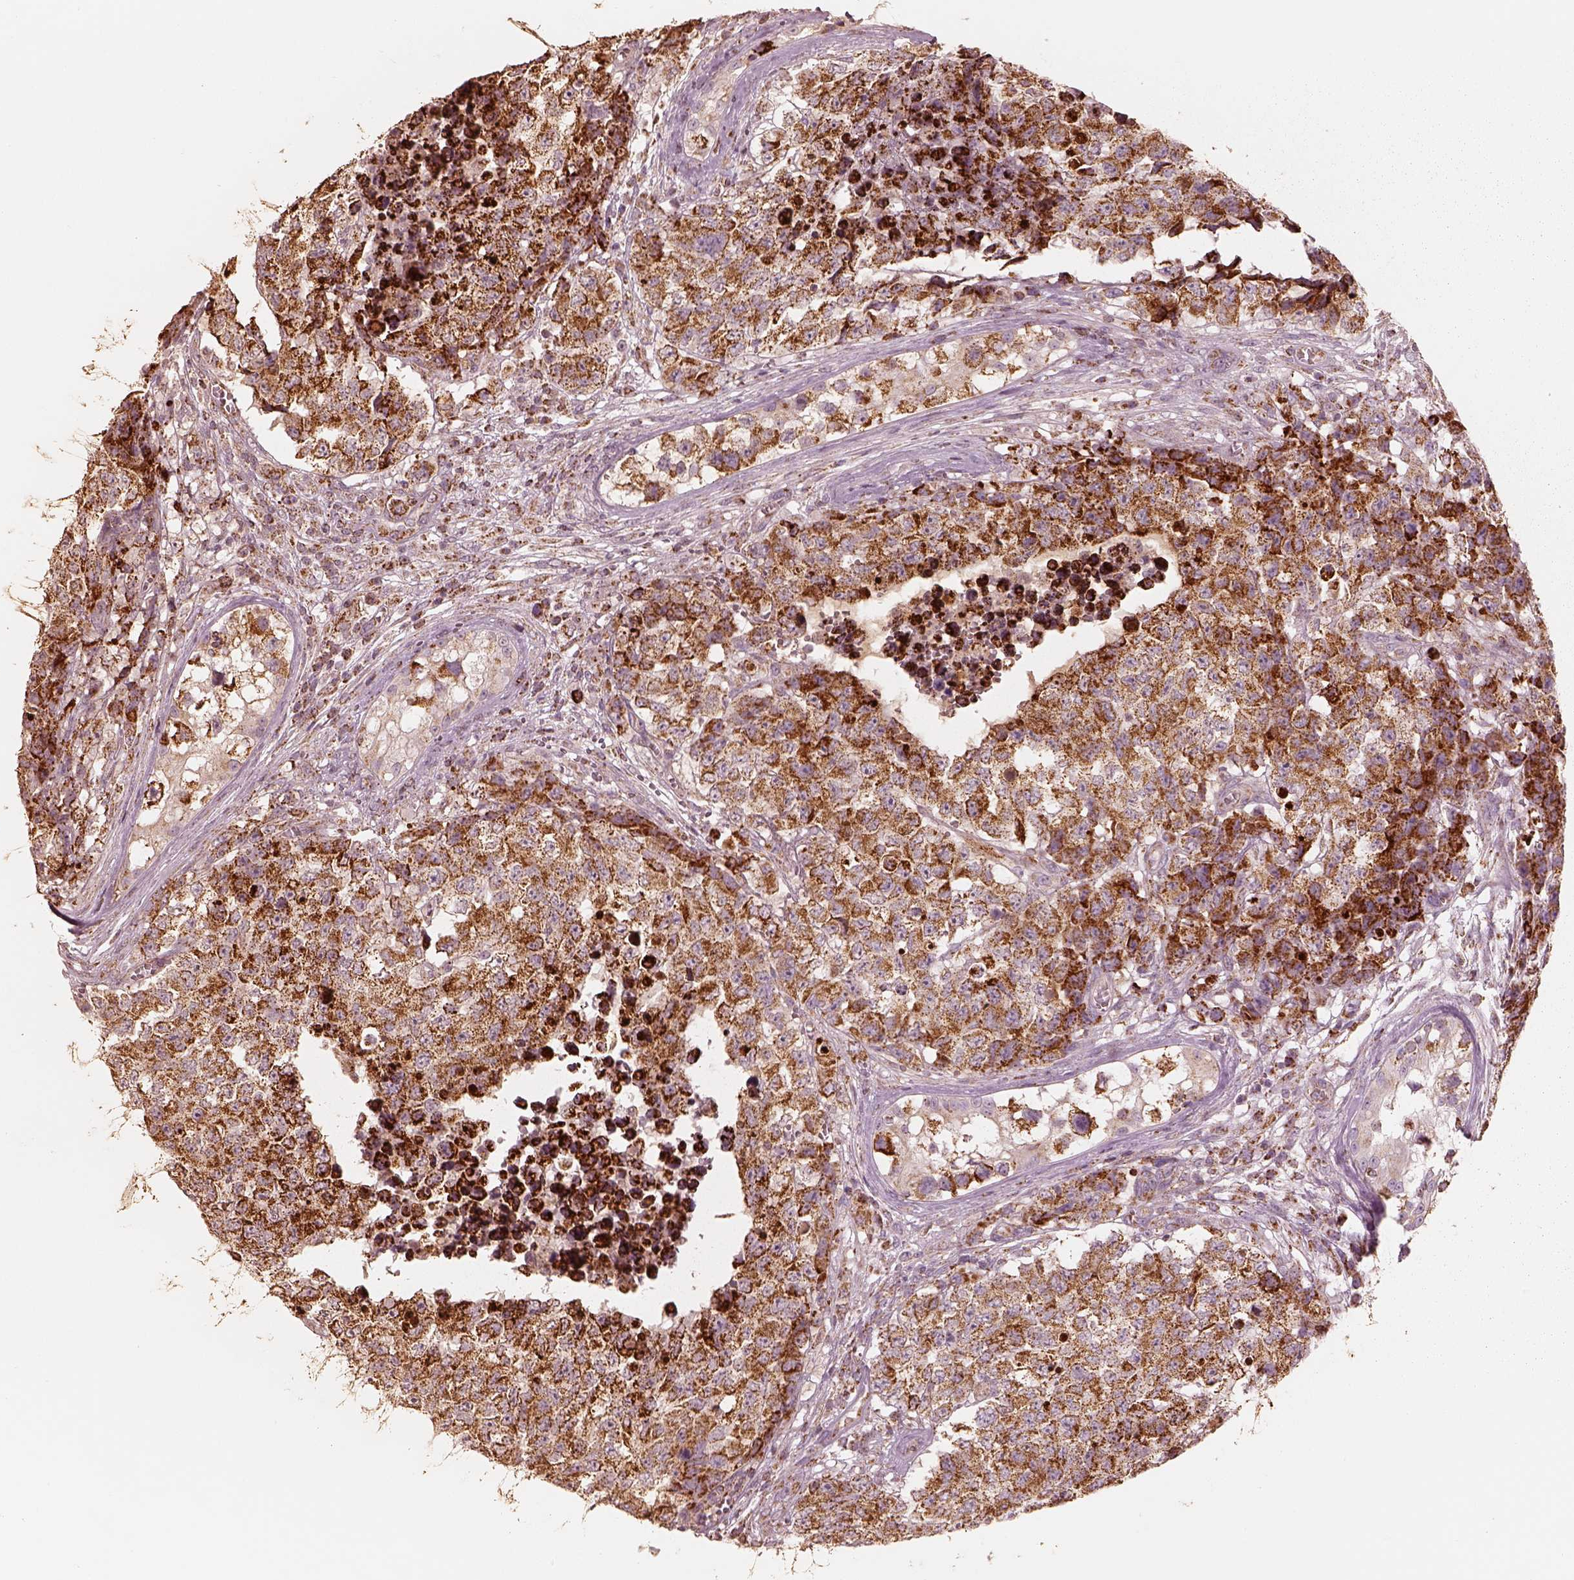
{"staining": {"intensity": "strong", "quantity": ">75%", "location": "cytoplasmic/membranous"}, "tissue": "testis cancer", "cell_type": "Tumor cells", "image_type": "cancer", "snomed": [{"axis": "morphology", "description": "Carcinoma, Embryonal, NOS"}, {"axis": "topography", "description": "Testis"}], "caption": "Approximately >75% of tumor cells in testis cancer reveal strong cytoplasmic/membranous protein expression as visualized by brown immunohistochemical staining.", "gene": "ENTPD6", "patient": {"sex": "male", "age": 23}}